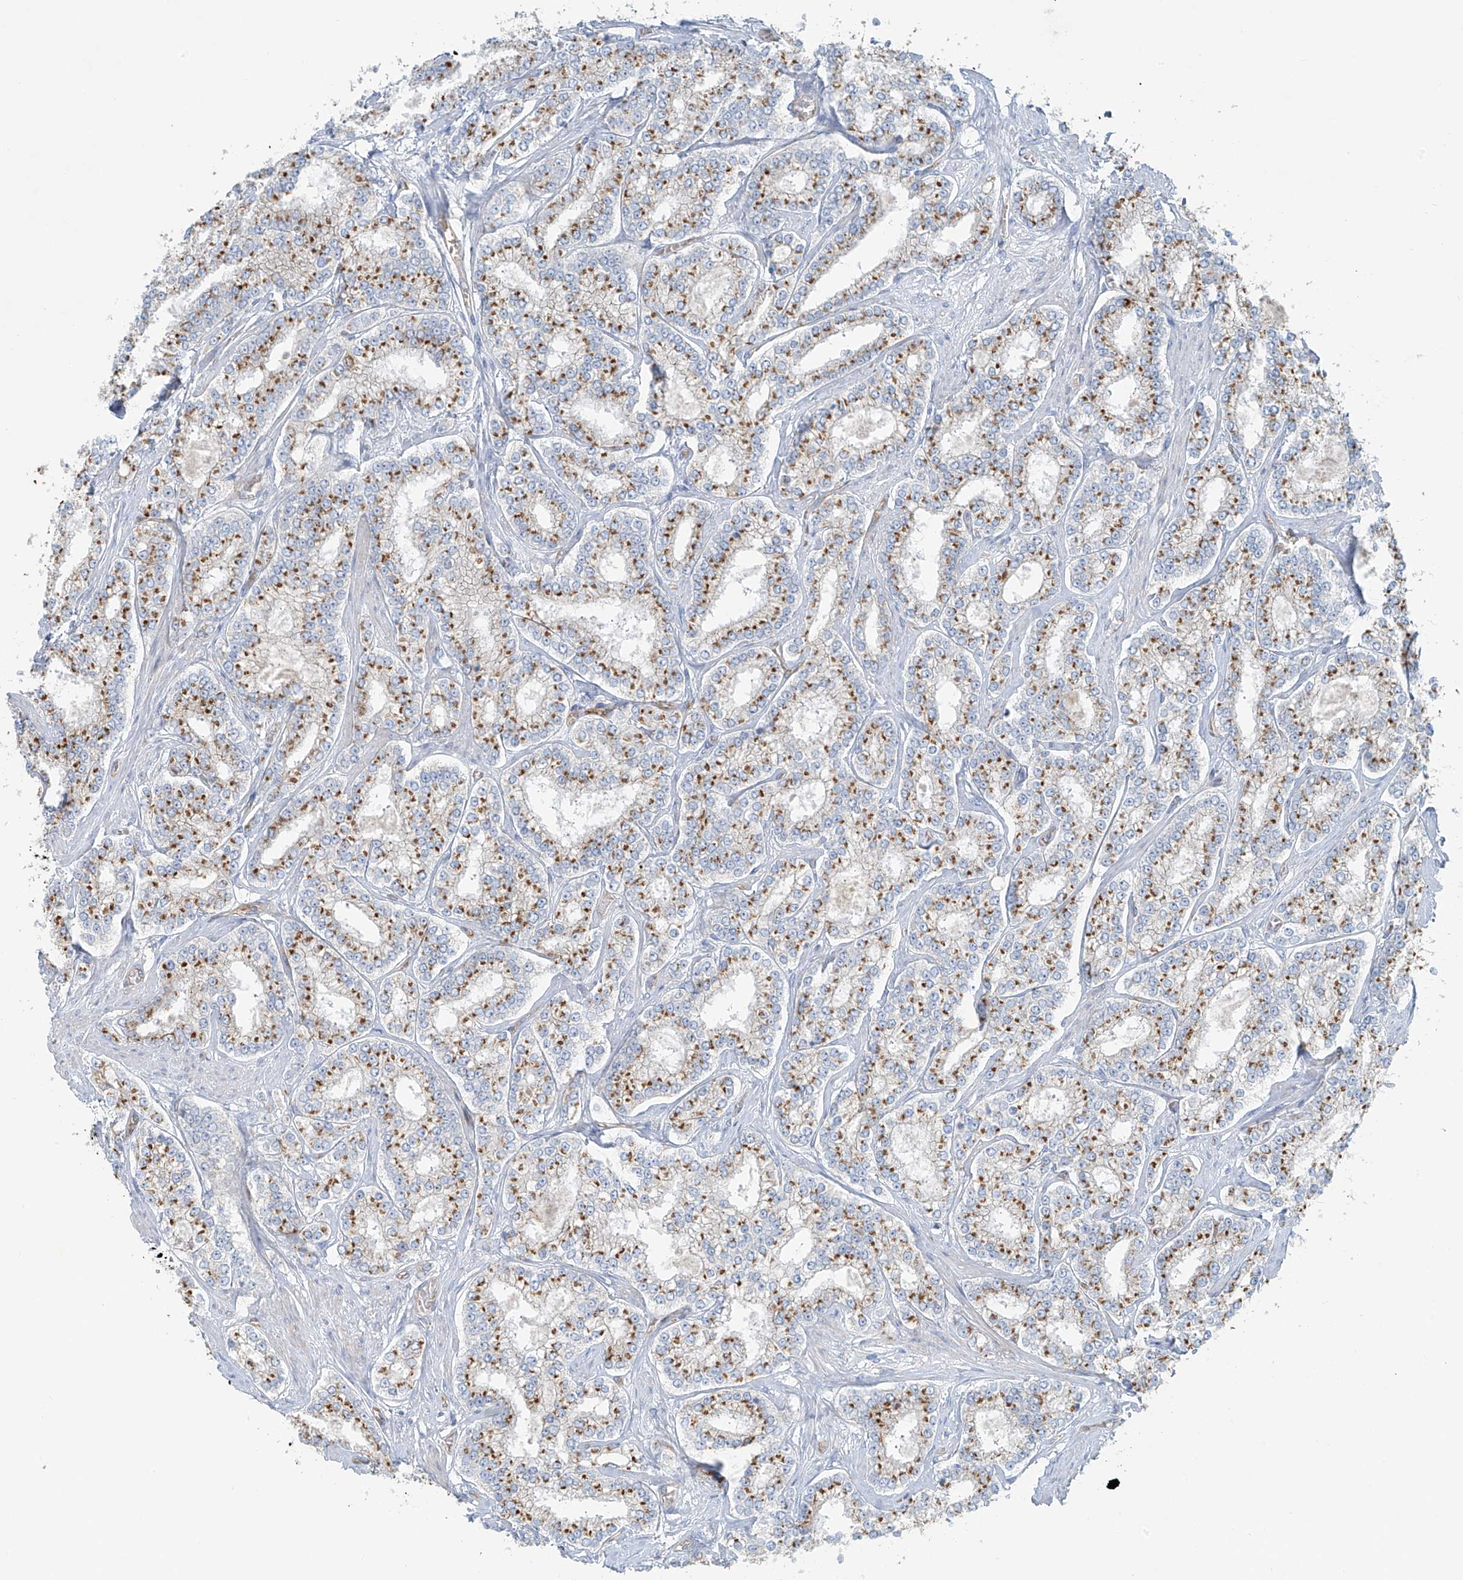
{"staining": {"intensity": "moderate", "quantity": ">75%", "location": "cytoplasmic/membranous"}, "tissue": "prostate cancer", "cell_type": "Tumor cells", "image_type": "cancer", "snomed": [{"axis": "morphology", "description": "Normal tissue, NOS"}, {"axis": "morphology", "description": "Adenocarcinoma, High grade"}, {"axis": "topography", "description": "Prostate"}], "caption": "Prostate cancer was stained to show a protein in brown. There is medium levels of moderate cytoplasmic/membranous staining in approximately >75% of tumor cells.", "gene": "VAMP5", "patient": {"sex": "male", "age": 83}}